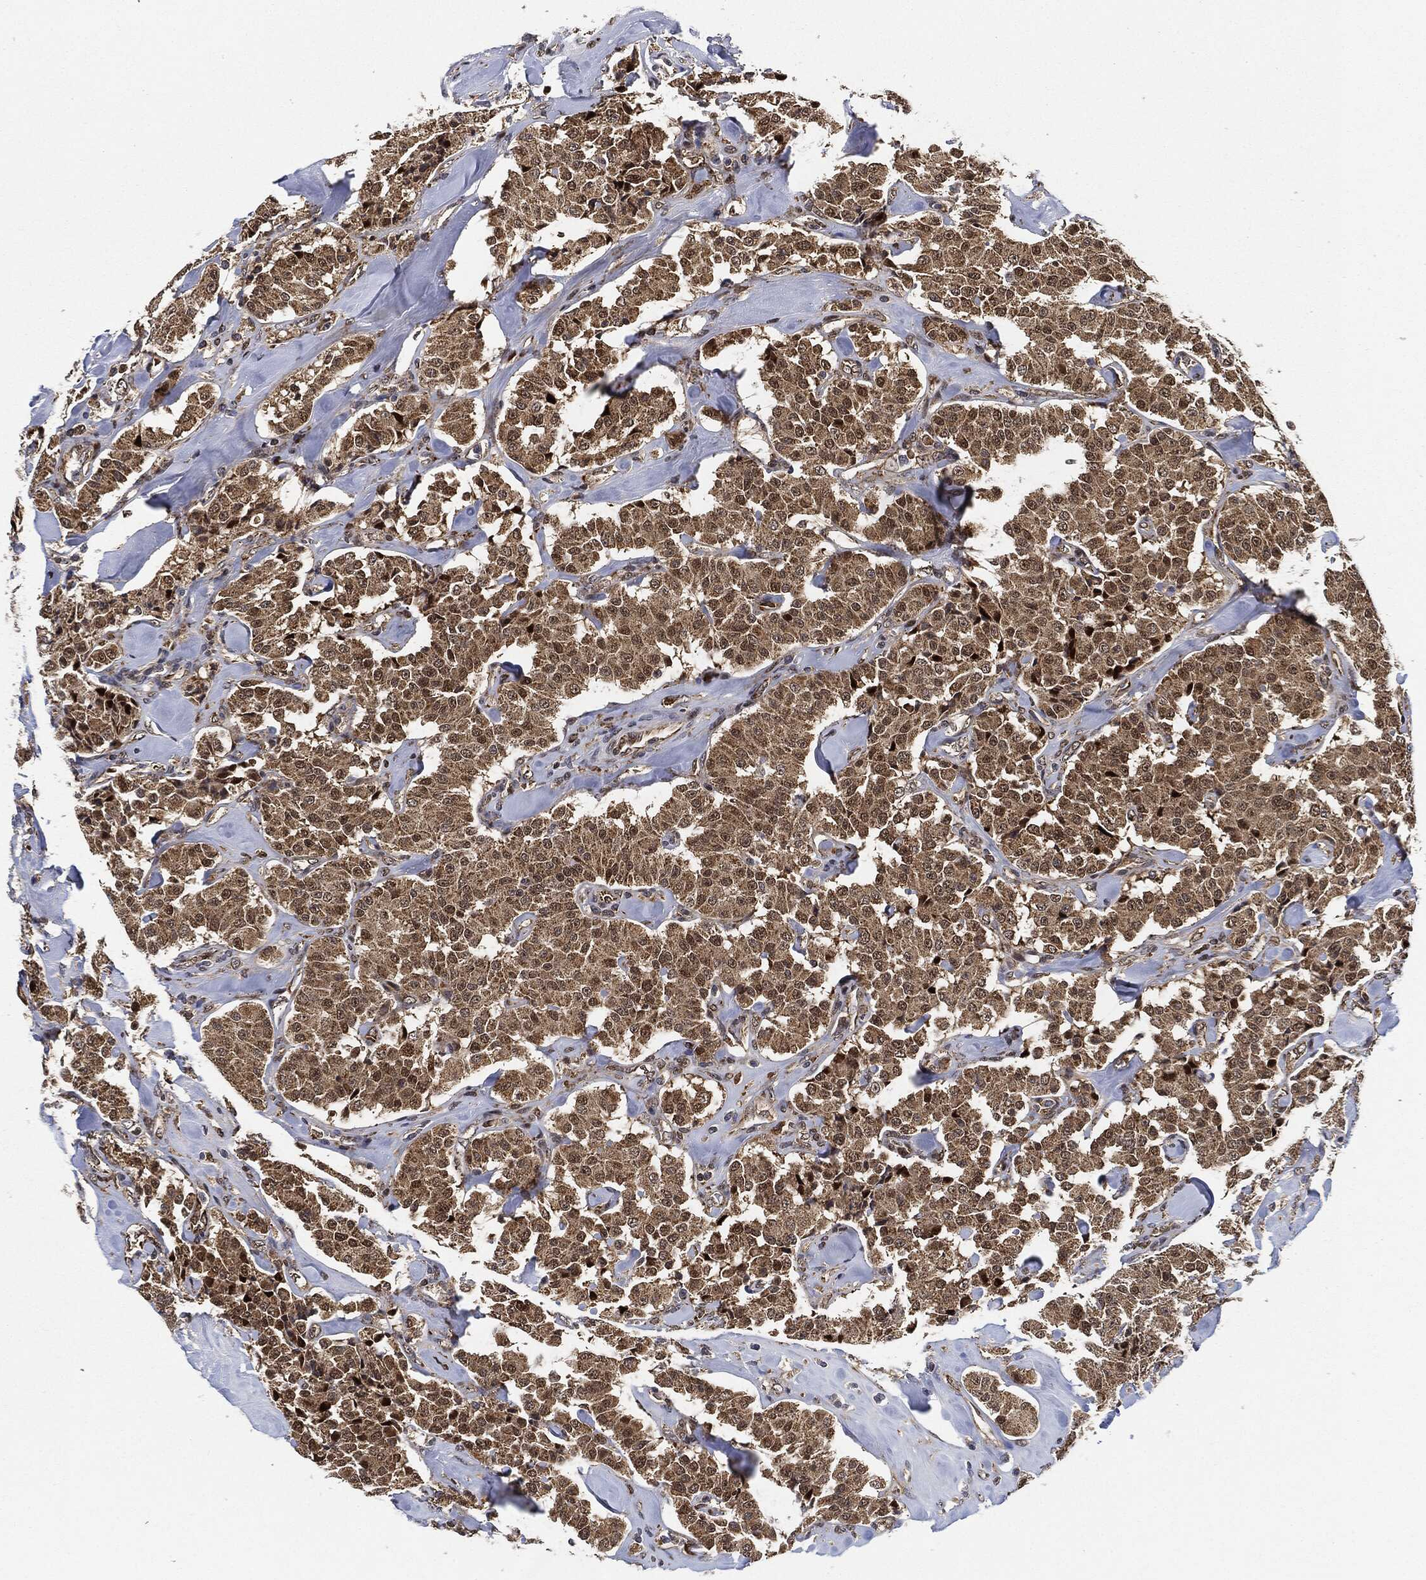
{"staining": {"intensity": "moderate", "quantity": ">75%", "location": "cytoplasmic/membranous"}, "tissue": "carcinoid", "cell_type": "Tumor cells", "image_type": "cancer", "snomed": [{"axis": "morphology", "description": "Carcinoid, malignant, NOS"}, {"axis": "topography", "description": "Pancreas"}], "caption": "About >75% of tumor cells in human malignant carcinoid display moderate cytoplasmic/membranous protein expression as visualized by brown immunohistochemical staining.", "gene": "RNASEL", "patient": {"sex": "male", "age": 41}}